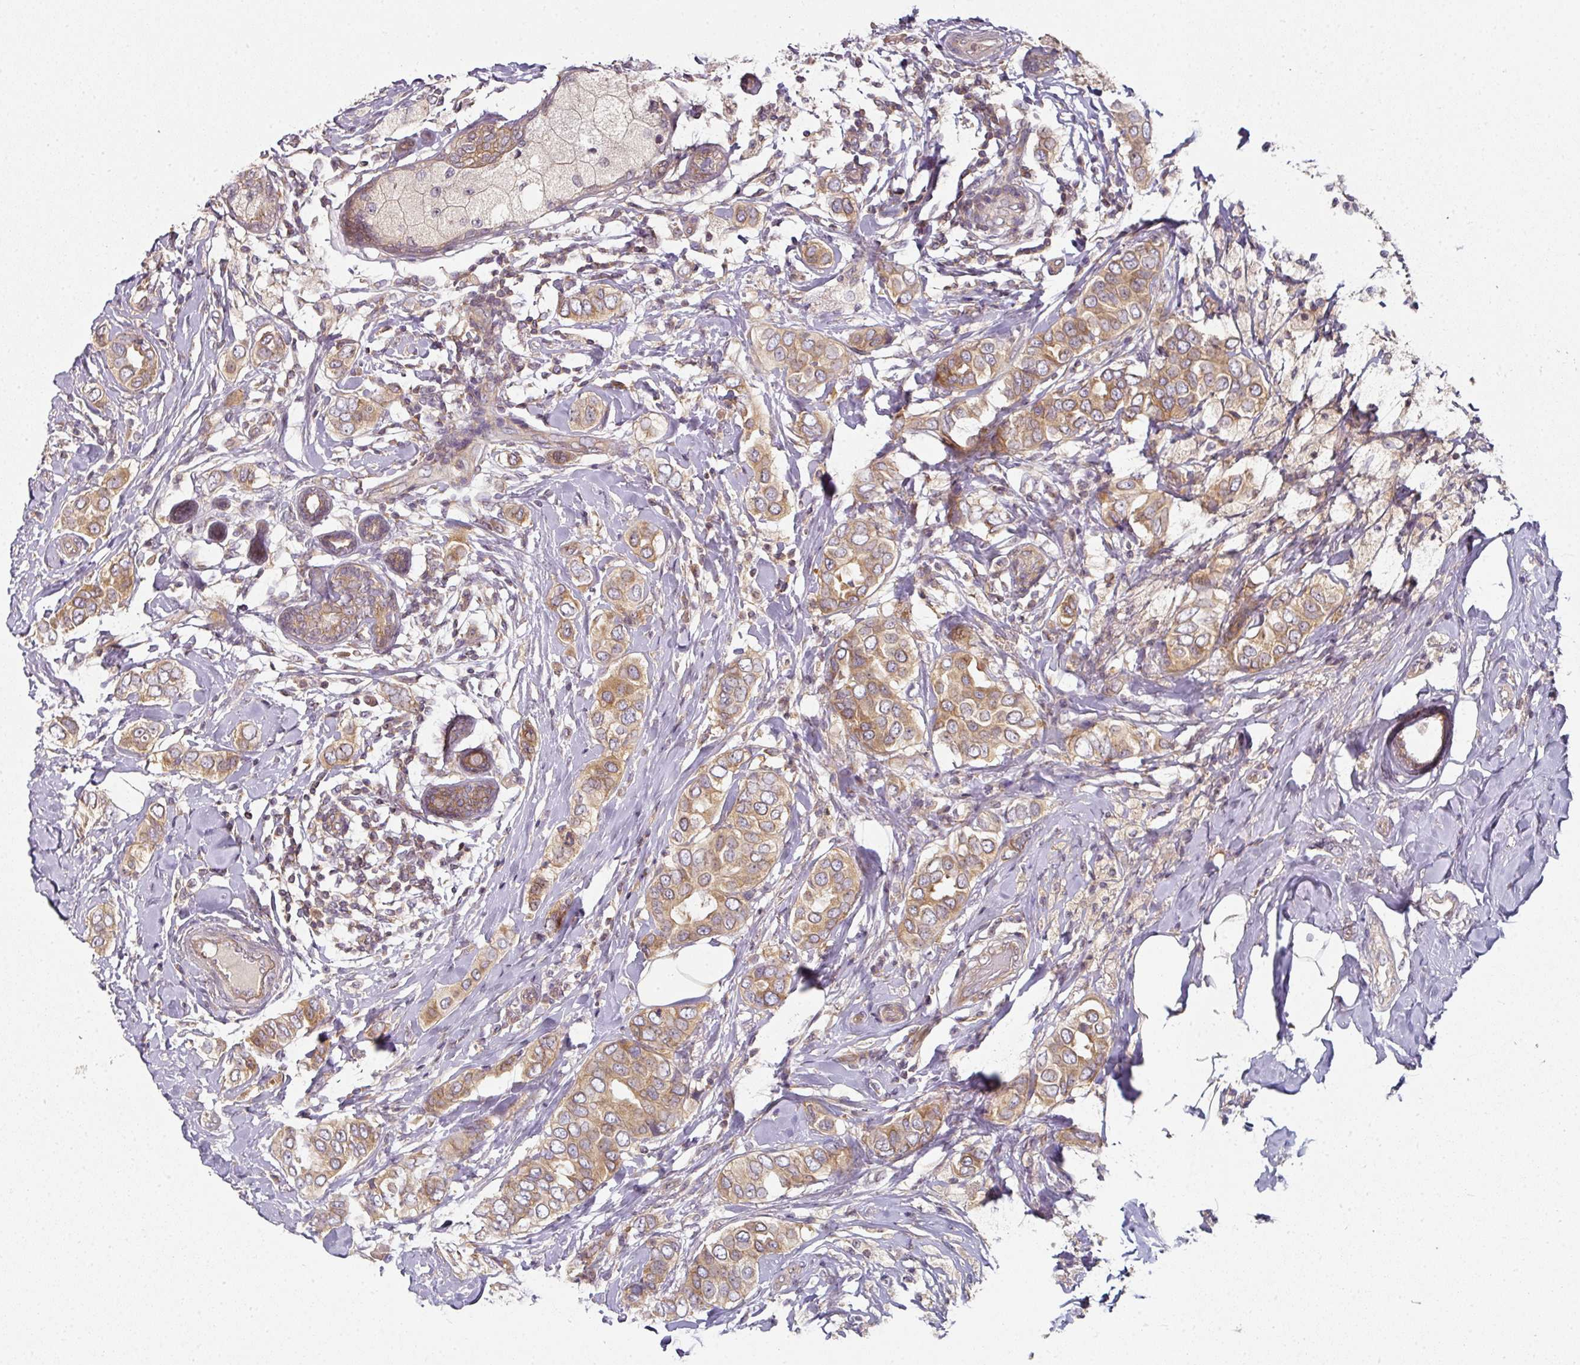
{"staining": {"intensity": "moderate", "quantity": ">75%", "location": "cytoplasmic/membranous"}, "tissue": "breast cancer", "cell_type": "Tumor cells", "image_type": "cancer", "snomed": [{"axis": "morphology", "description": "Lobular carcinoma"}, {"axis": "topography", "description": "Breast"}], "caption": "This photomicrograph exhibits IHC staining of human breast cancer (lobular carcinoma), with medium moderate cytoplasmic/membranous expression in about >75% of tumor cells.", "gene": "MAP2K2", "patient": {"sex": "female", "age": 51}}